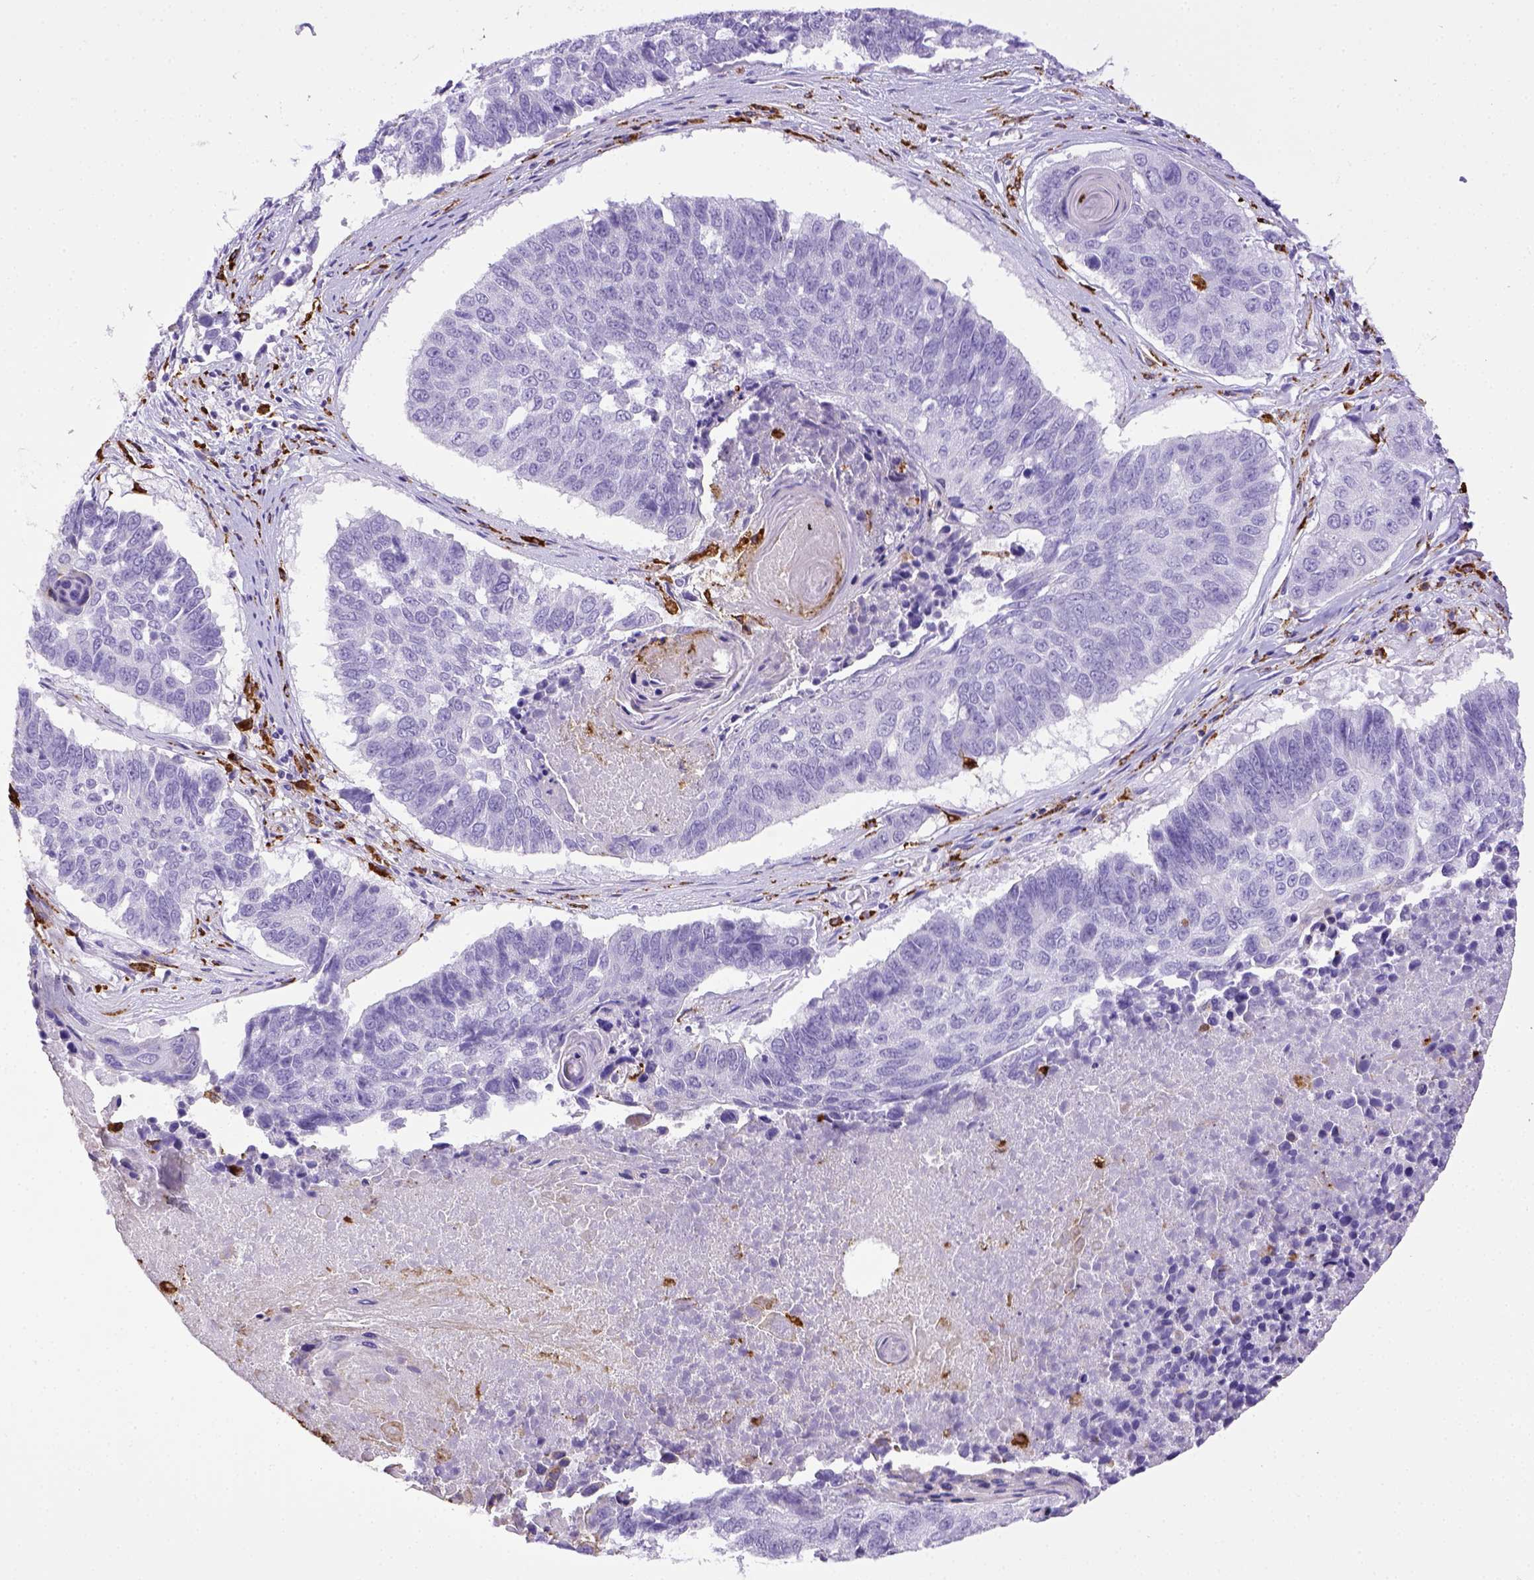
{"staining": {"intensity": "negative", "quantity": "none", "location": "none"}, "tissue": "lung cancer", "cell_type": "Tumor cells", "image_type": "cancer", "snomed": [{"axis": "morphology", "description": "Squamous cell carcinoma, NOS"}, {"axis": "topography", "description": "Lung"}], "caption": "Lung cancer was stained to show a protein in brown. There is no significant expression in tumor cells.", "gene": "CD68", "patient": {"sex": "male", "age": 73}}